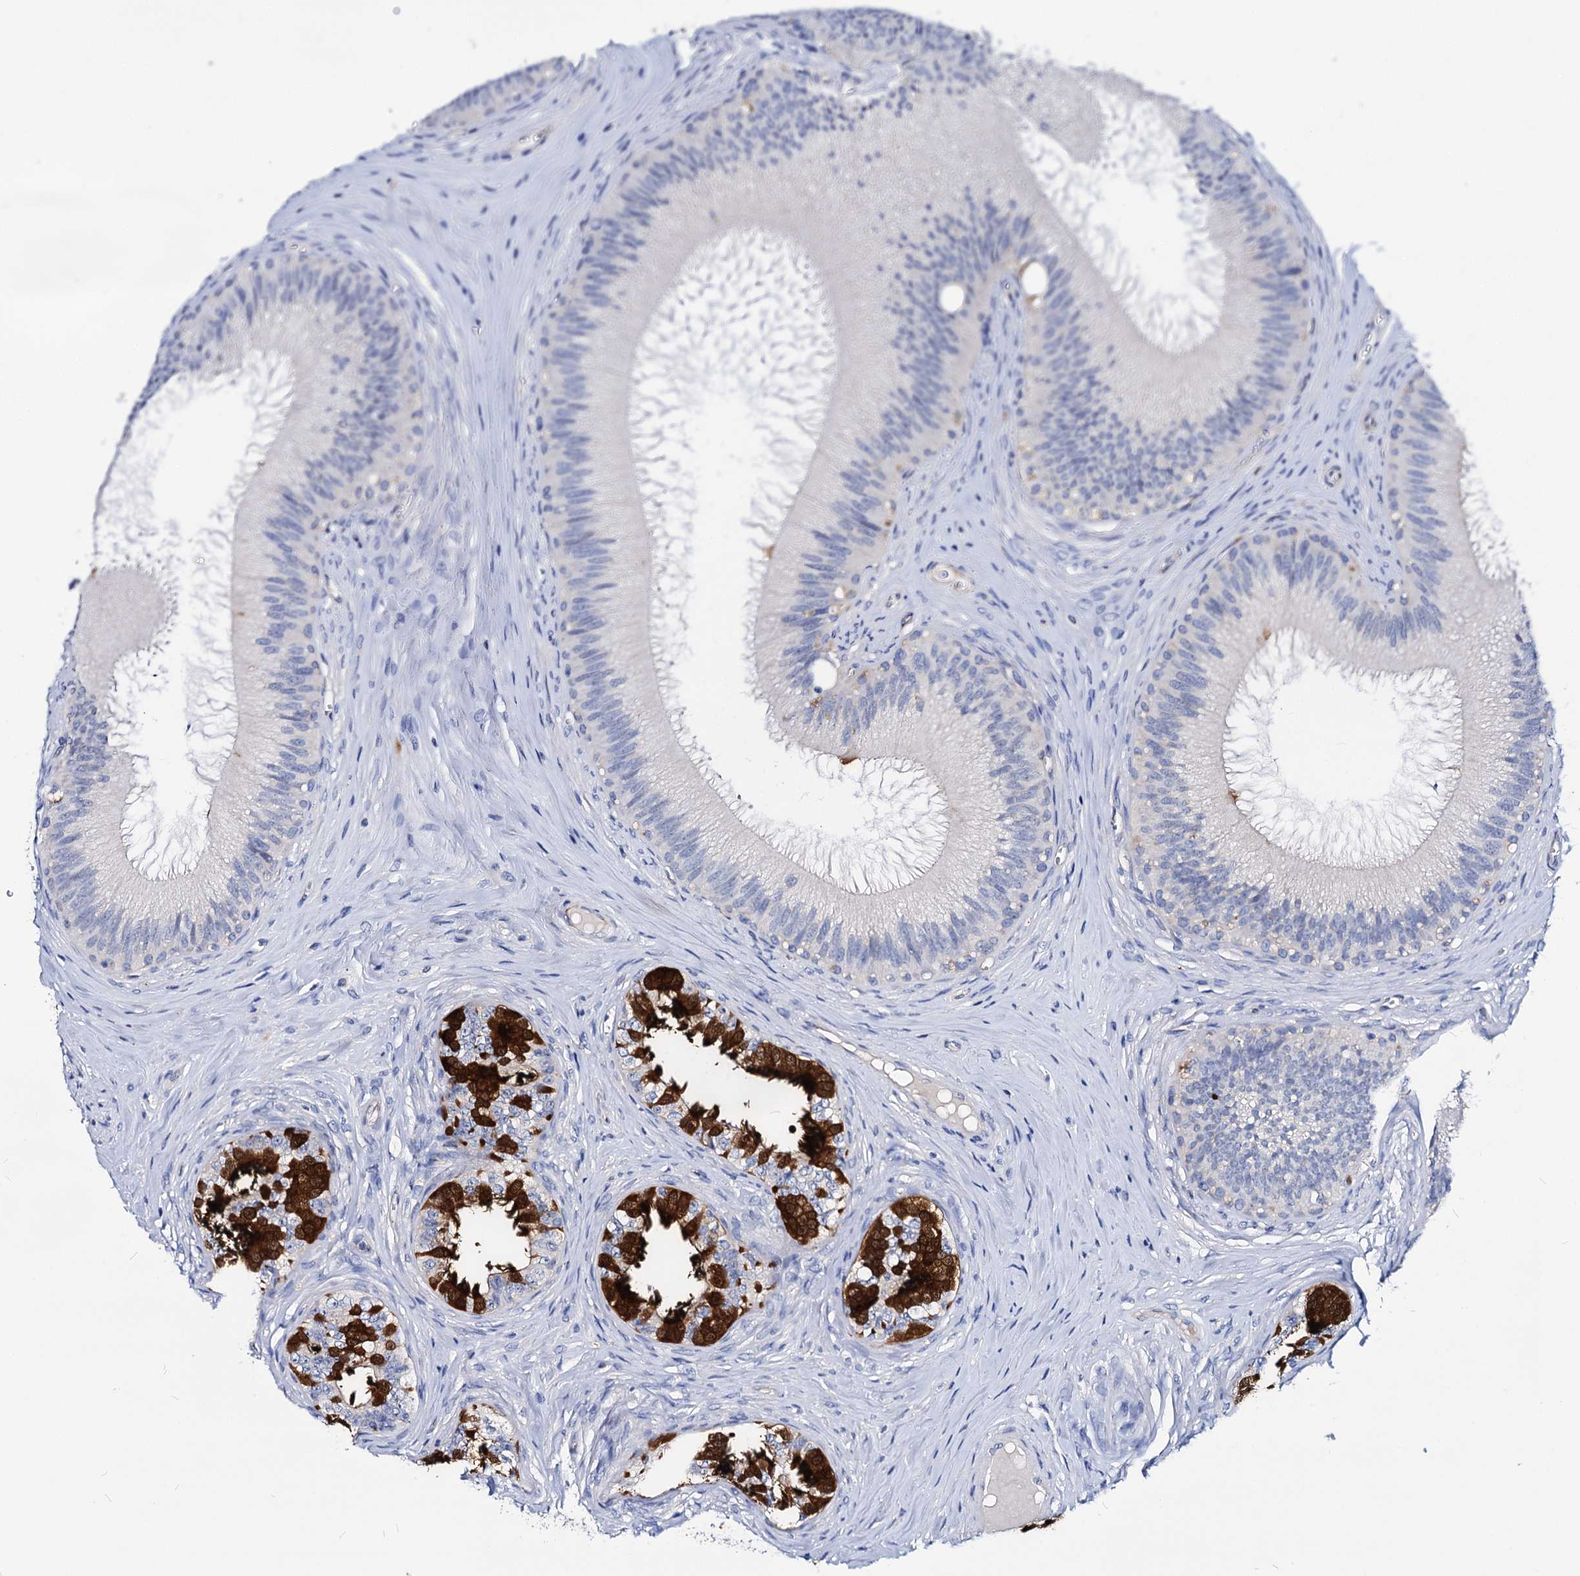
{"staining": {"intensity": "negative", "quantity": "none", "location": "none"}, "tissue": "epididymis", "cell_type": "Glandular cells", "image_type": "normal", "snomed": [{"axis": "morphology", "description": "Normal tissue, NOS"}, {"axis": "topography", "description": "Epididymis"}], "caption": "Immunohistochemical staining of unremarkable epididymis shows no significant positivity in glandular cells. (DAB immunohistochemistry visualized using brightfield microscopy, high magnification).", "gene": "DYDC2", "patient": {"sex": "male", "age": 46}}